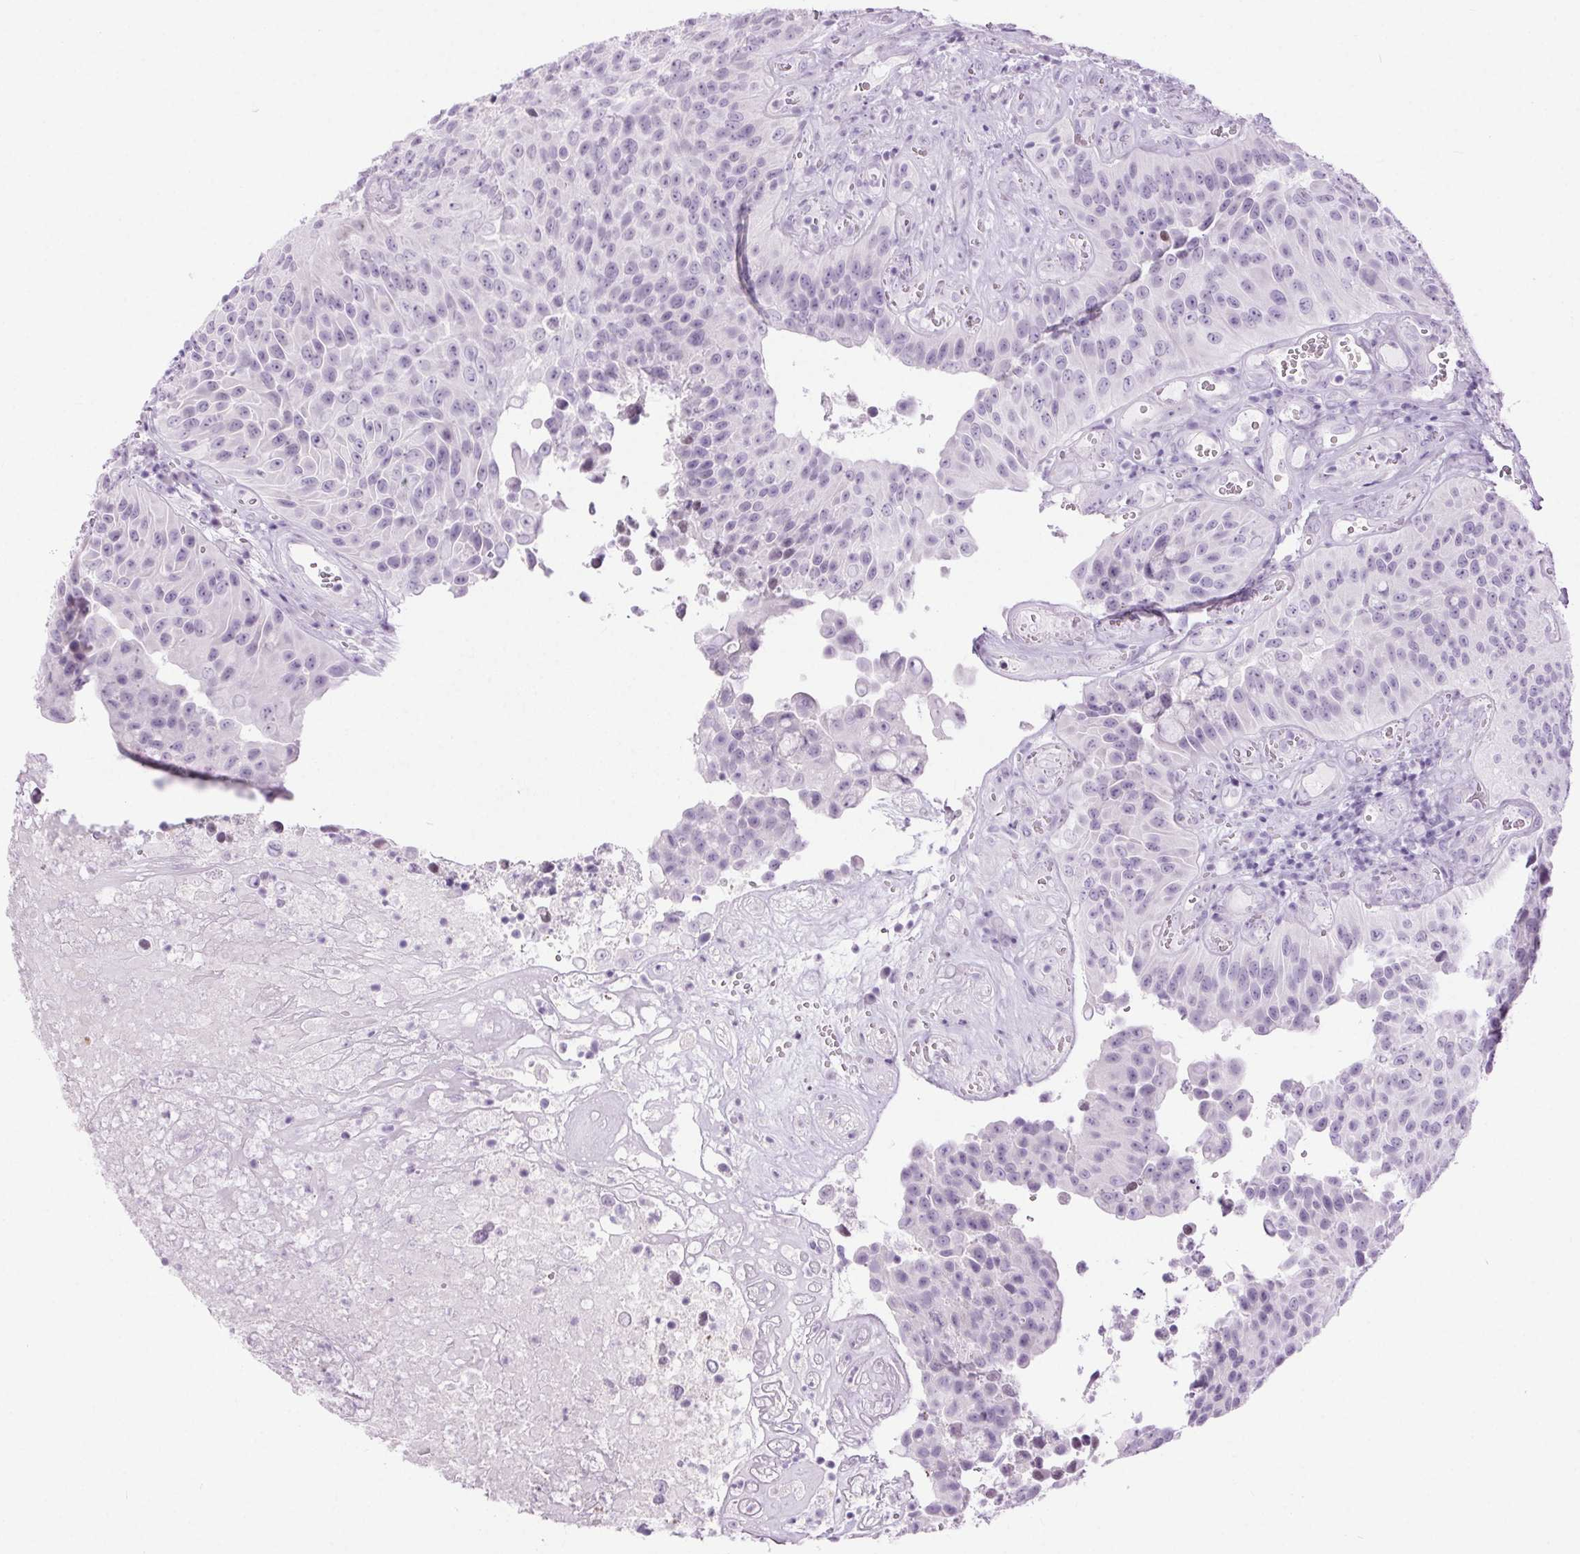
{"staining": {"intensity": "negative", "quantity": "none", "location": "none"}, "tissue": "urothelial cancer", "cell_type": "Tumor cells", "image_type": "cancer", "snomed": [{"axis": "morphology", "description": "Urothelial carcinoma, Low grade"}, {"axis": "topography", "description": "Urinary bladder"}], "caption": "Immunohistochemistry (IHC) of urothelial carcinoma (low-grade) exhibits no staining in tumor cells.", "gene": "BEND2", "patient": {"sex": "male", "age": 76}}